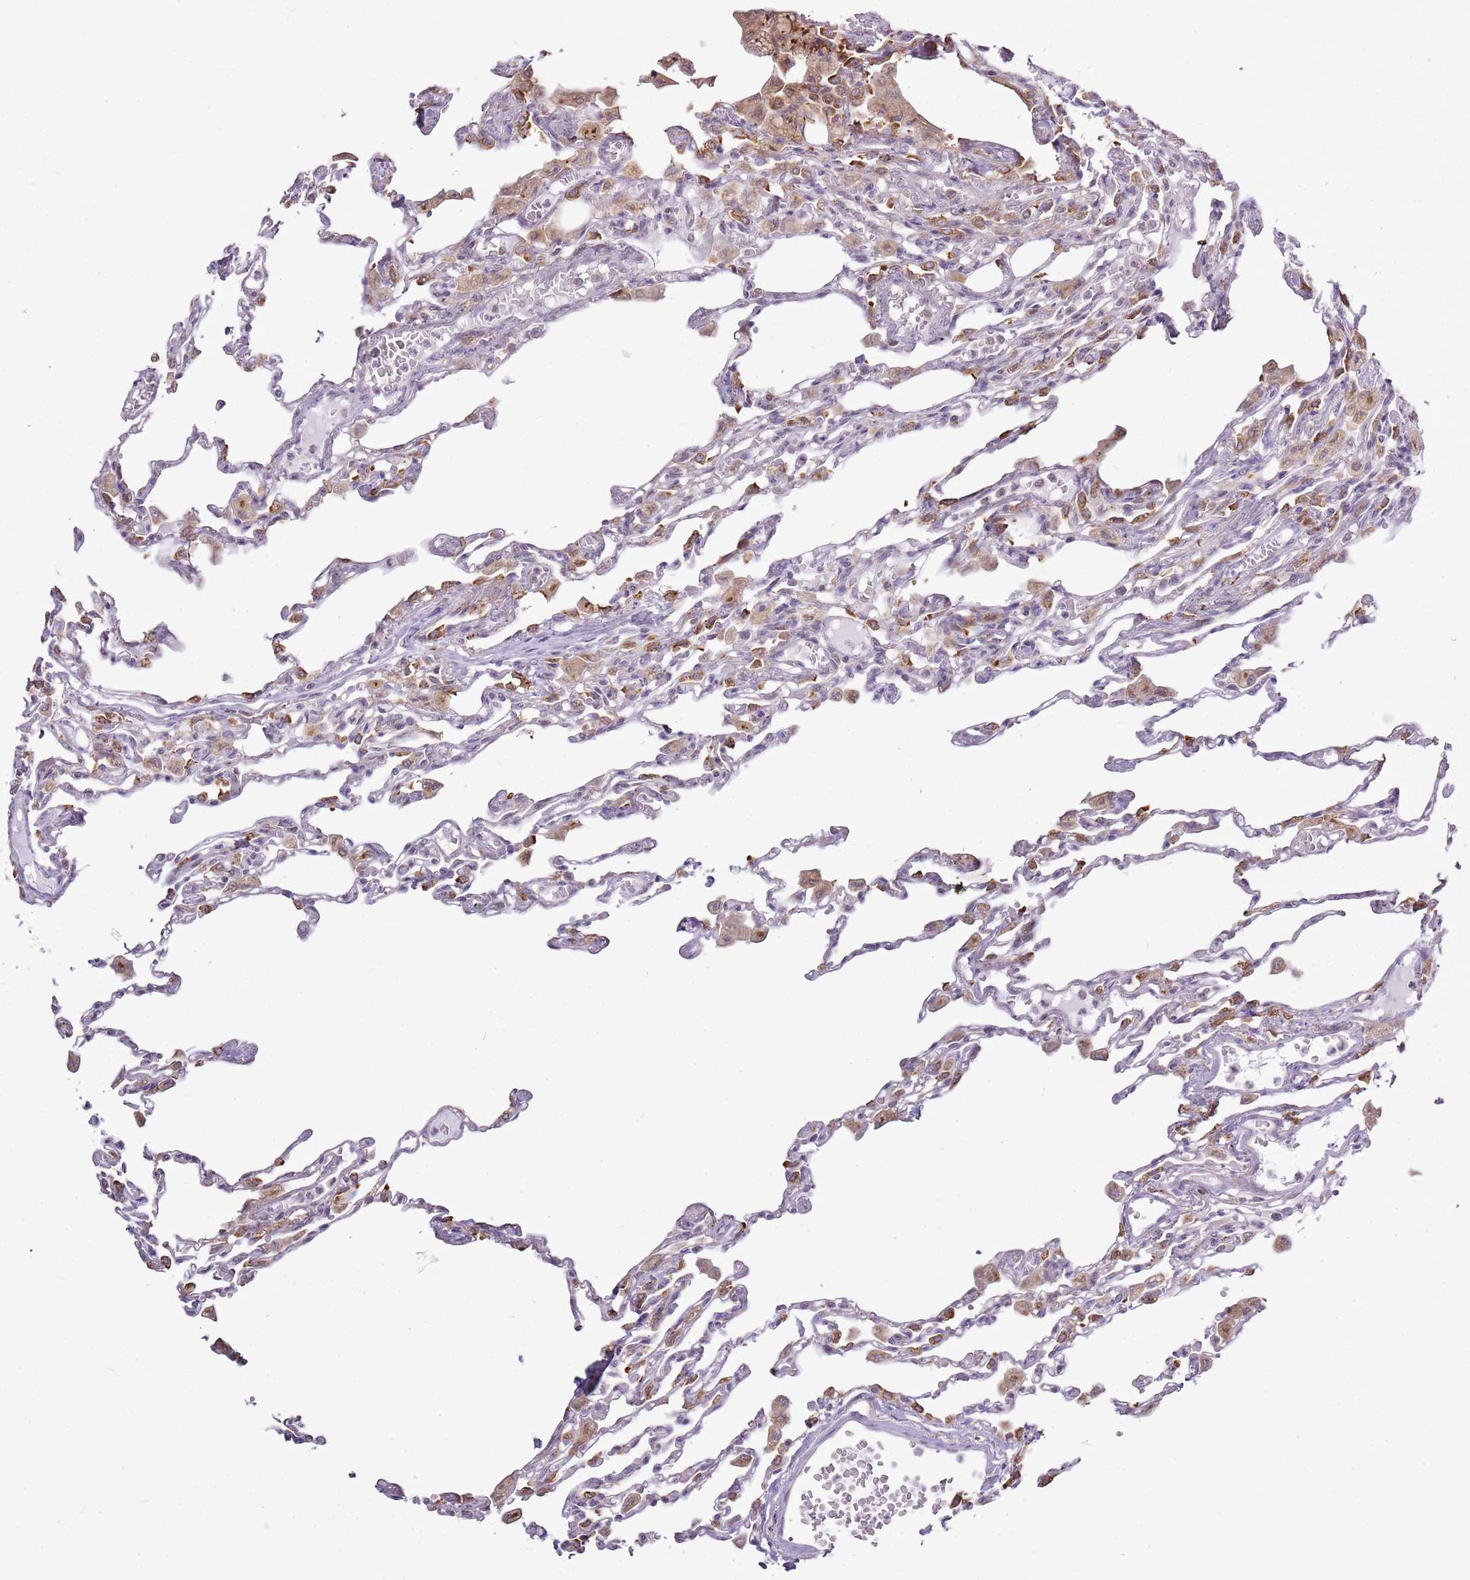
{"staining": {"intensity": "moderate", "quantity": "25%-75%", "location": "cytoplasmic/membranous"}, "tissue": "lung", "cell_type": "Alveolar cells", "image_type": "normal", "snomed": [{"axis": "morphology", "description": "Normal tissue, NOS"}, {"axis": "topography", "description": "Bronchus"}, {"axis": "topography", "description": "Lung"}], "caption": "Immunohistochemical staining of unremarkable lung shows moderate cytoplasmic/membranous protein expression in approximately 25%-75% of alveolar cells.", "gene": "TMED10", "patient": {"sex": "female", "age": 49}}